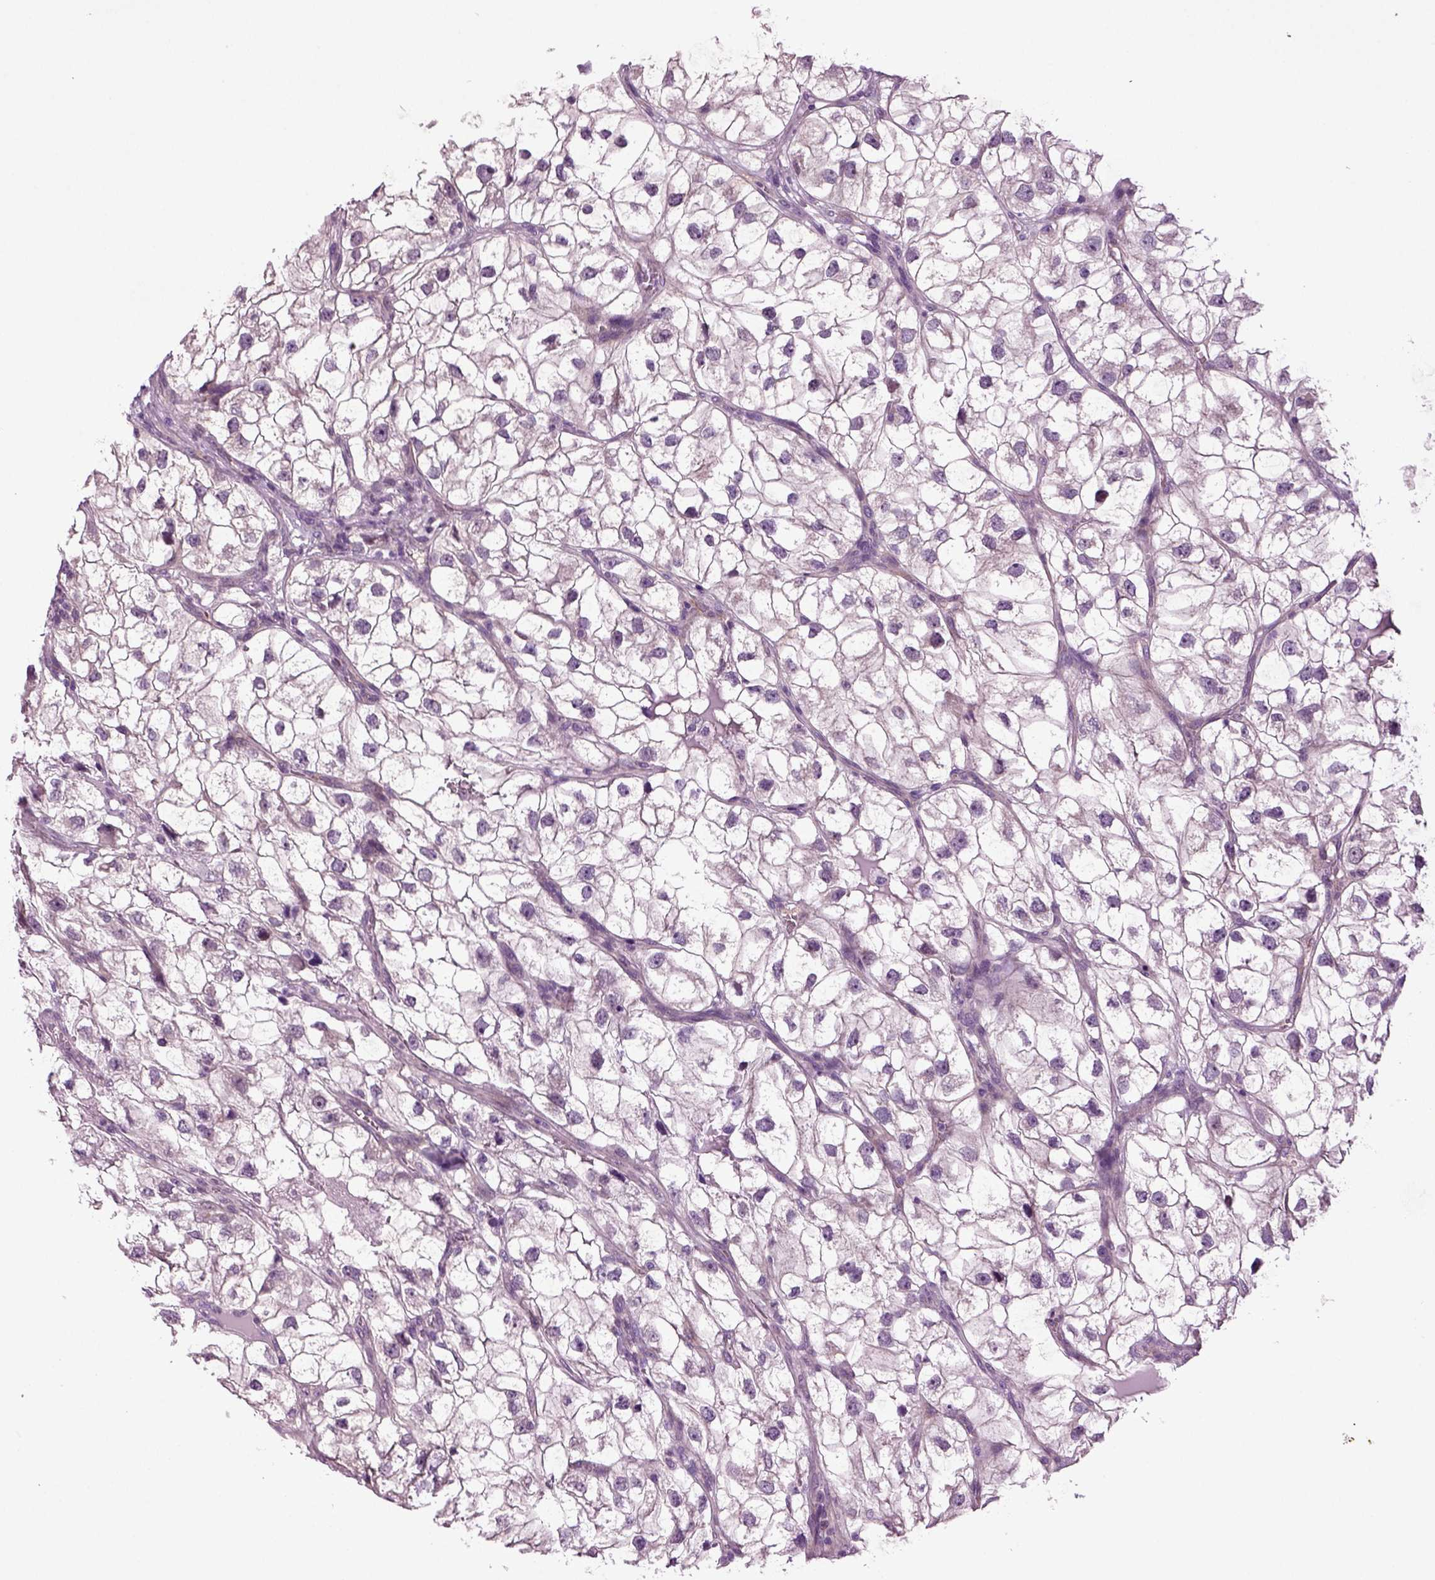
{"staining": {"intensity": "negative", "quantity": "none", "location": "none"}, "tissue": "renal cancer", "cell_type": "Tumor cells", "image_type": "cancer", "snomed": [{"axis": "morphology", "description": "Adenocarcinoma, NOS"}, {"axis": "topography", "description": "Kidney"}], "caption": "Tumor cells are negative for brown protein staining in renal cancer (adenocarcinoma). (DAB (3,3'-diaminobenzidine) IHC with hematoxylin counter stain).", "gene": "PLCH2", "patient": {"sex": "male", "age": 59}}